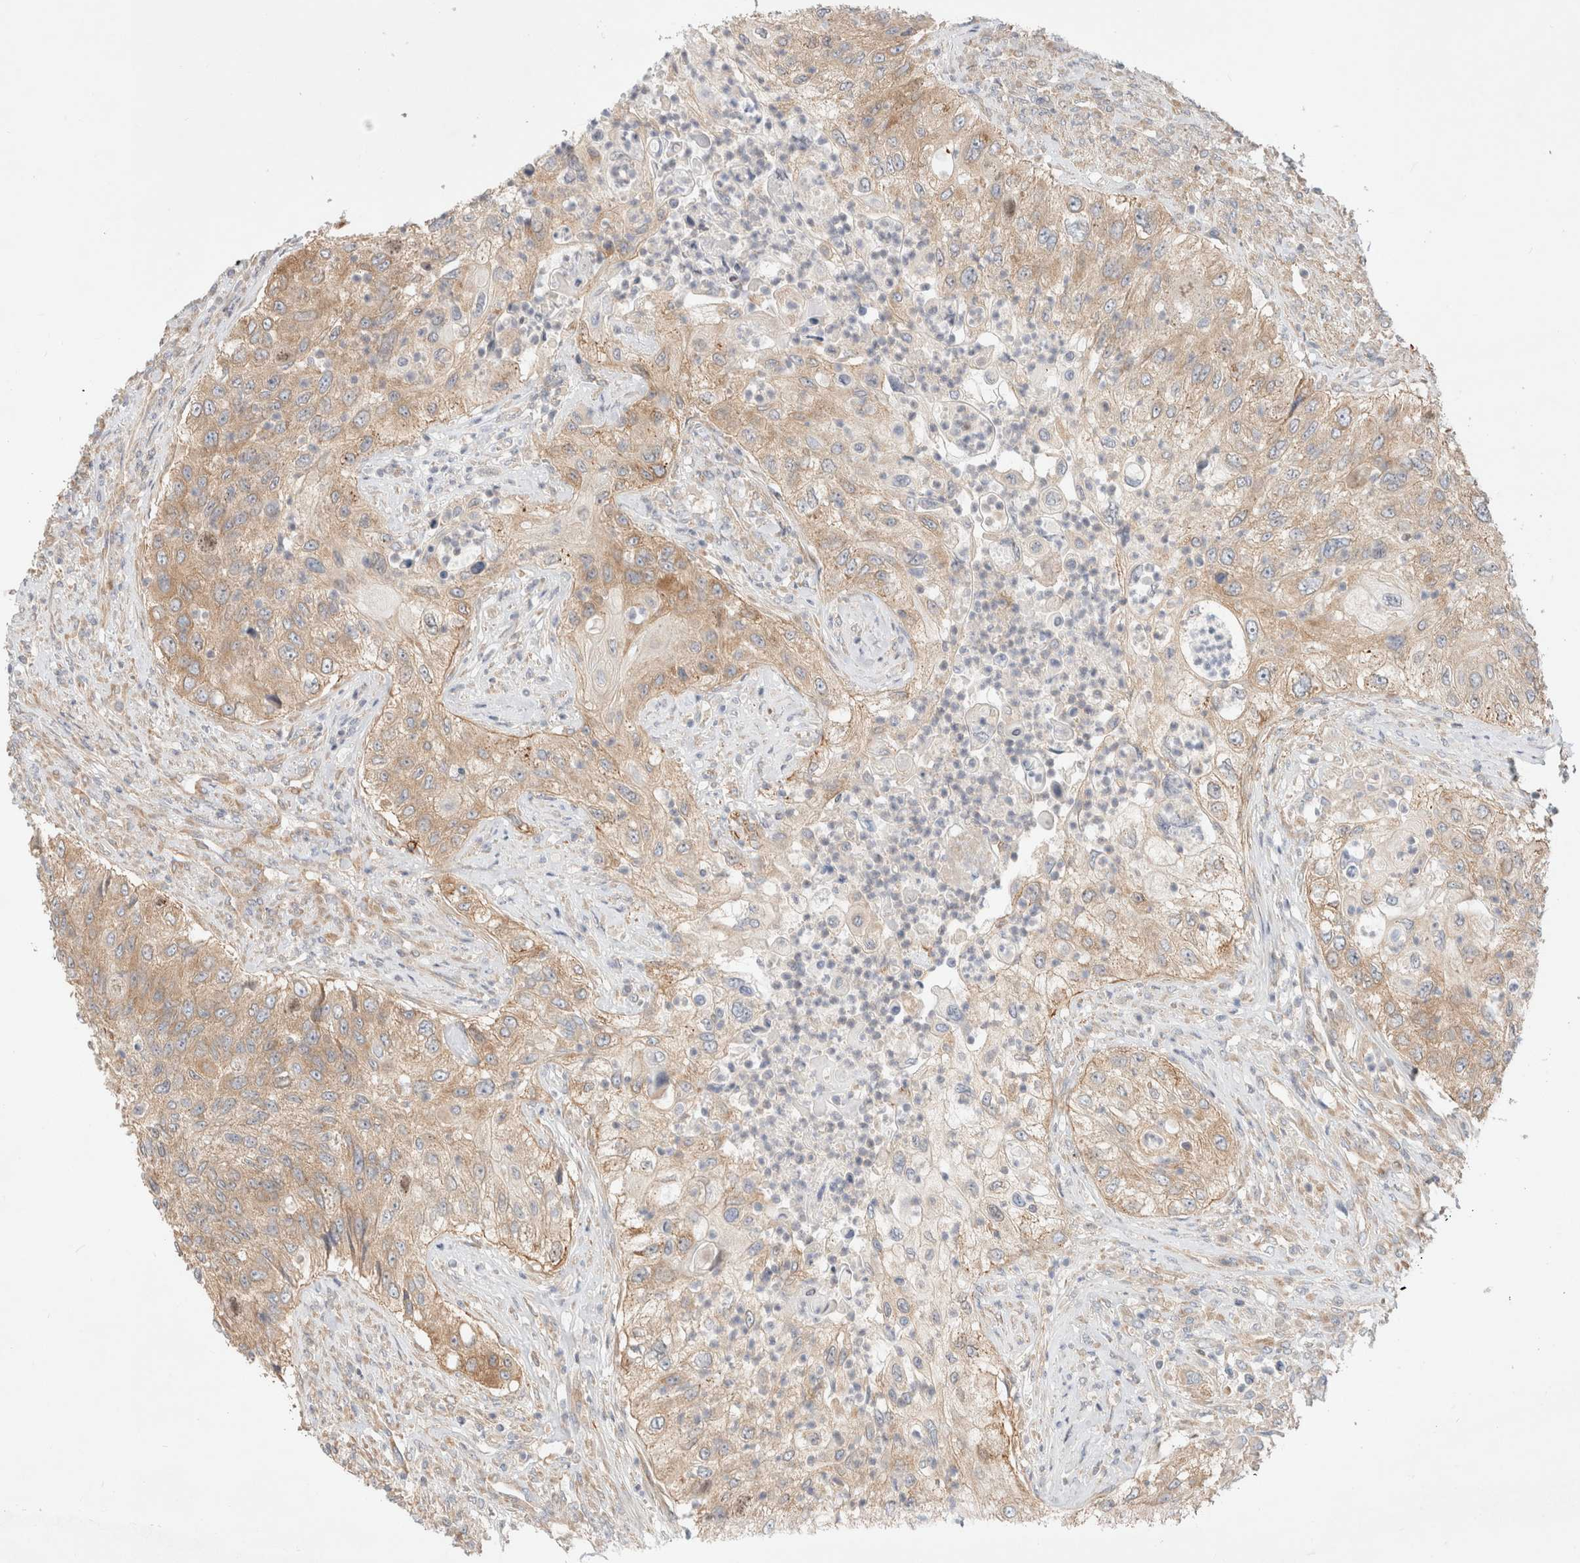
{"staining": {"intensity": "weak", "quantity": ">75%", "location": "cytoplasmic/membranous"}, "tissue": "urothelial cancer", "cell_type": "Tumor cells", "image_type": "cancer", "snomed": [{"axis": "morphology", "description": "Urothelial carcinoma, High grade"}, {"axis": "topography", "description": "Urinary bladder"}], "caption": "An image of human high-grade urothelial carcinoma stained for a protein demonstrates weak cytoplasmic/membranous brown staining in tumor cells. The protein of interest is shown in brown color, while the nuclei are stained blue.", "gene": "MARK3", "patient": {"sex": "female", "age": 60}}